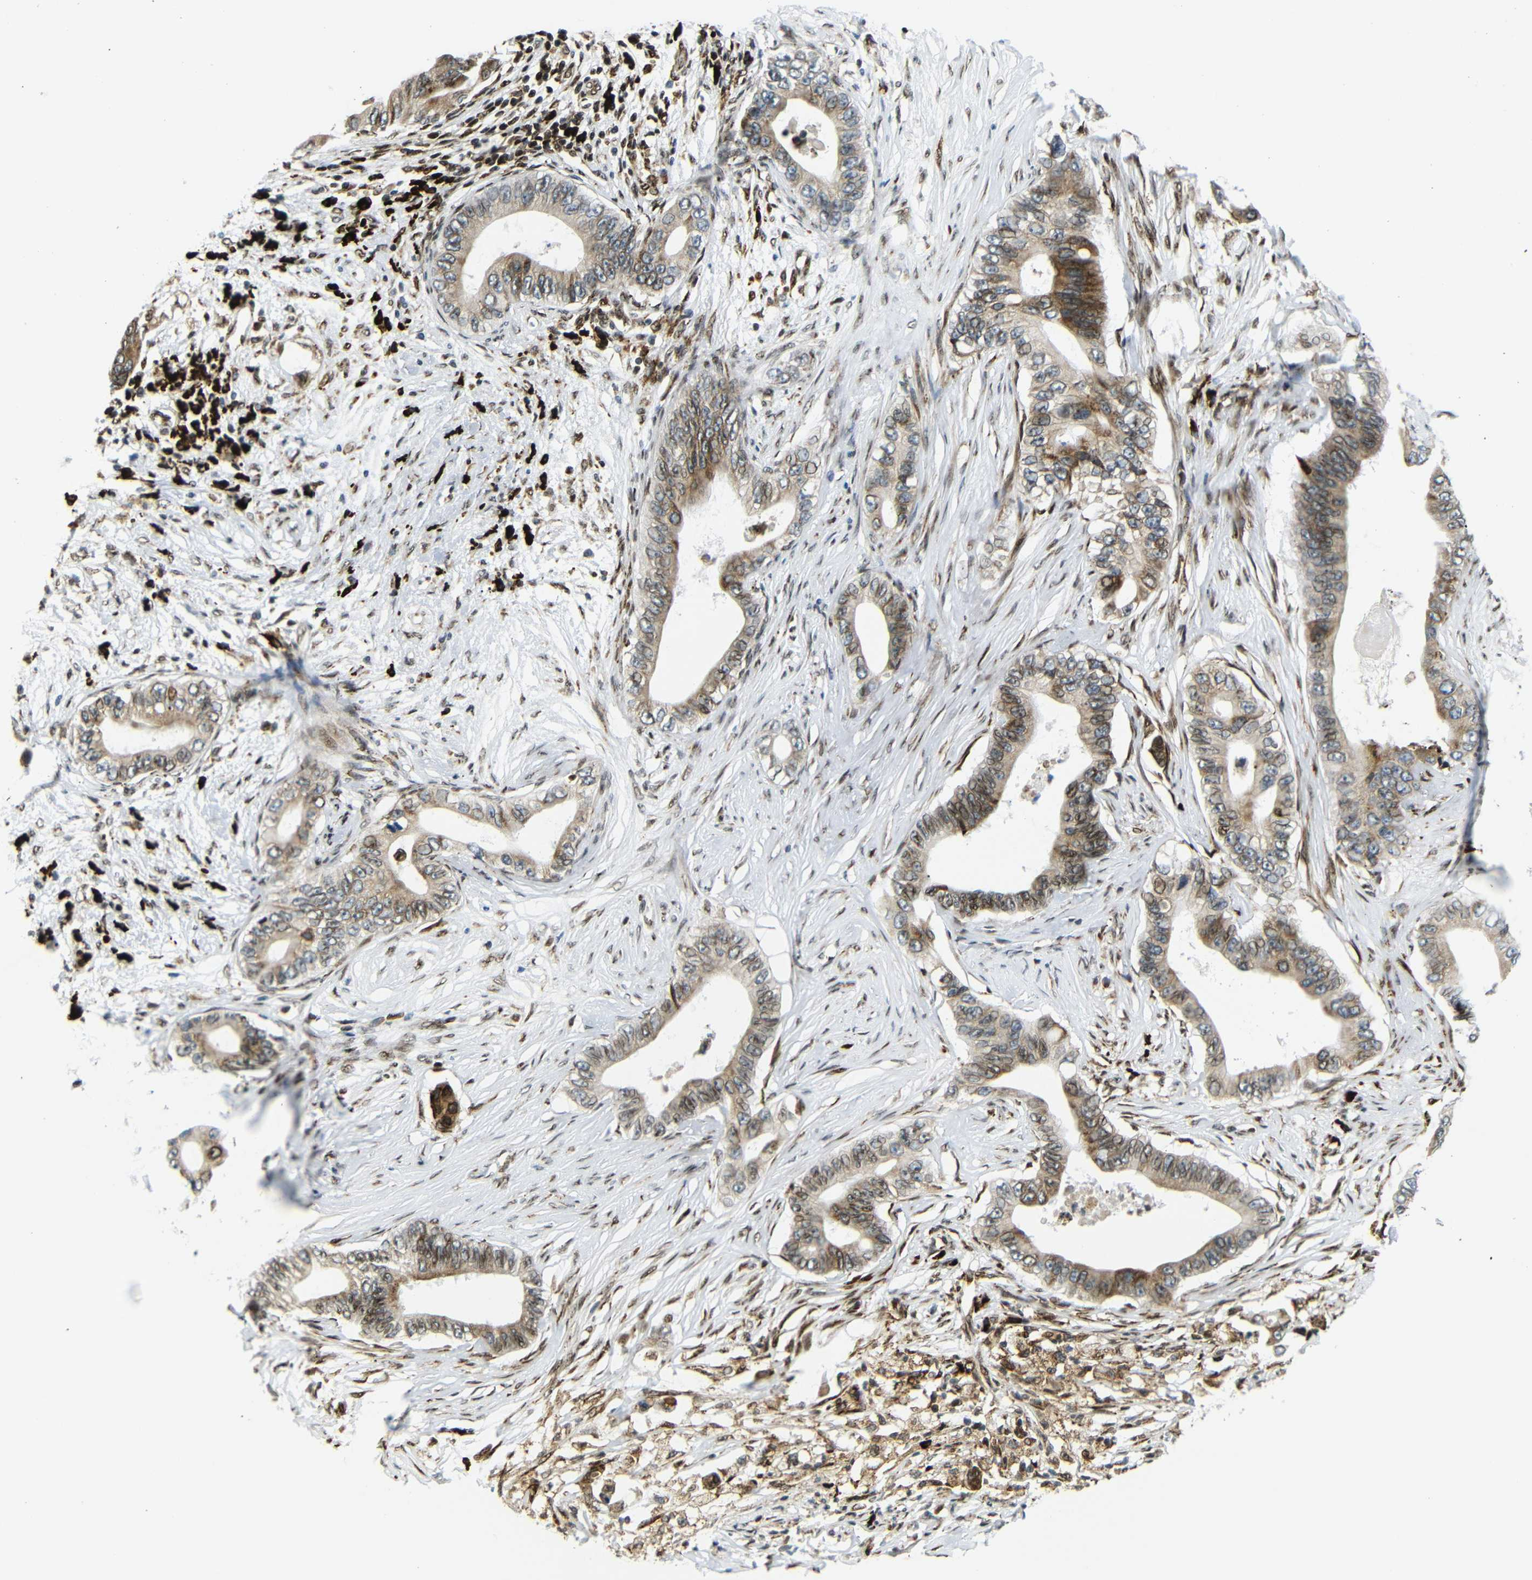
{"staining": {"intensity": "weak", "quantity": ">75%", "location": "cytoplasmic/membranous"}, "tissue": "pancreatic cancer", "cell_type": "Tumor cells", "image_type": "cancer", "snomed": [{"axis": "morphology", "description": "Adenocarcinoma, NOS"}, {"axis": "topography", "description": "Pancreas"}], "caption": "Protein expression analysis of pancreatic cancer exhibits weak cytoplasmic/membranous staining in about >75% of tumor cells. Nuclei are stained in blue.", "gene": "SPCS2", "patient": {"sex": "male", "age": 77}}